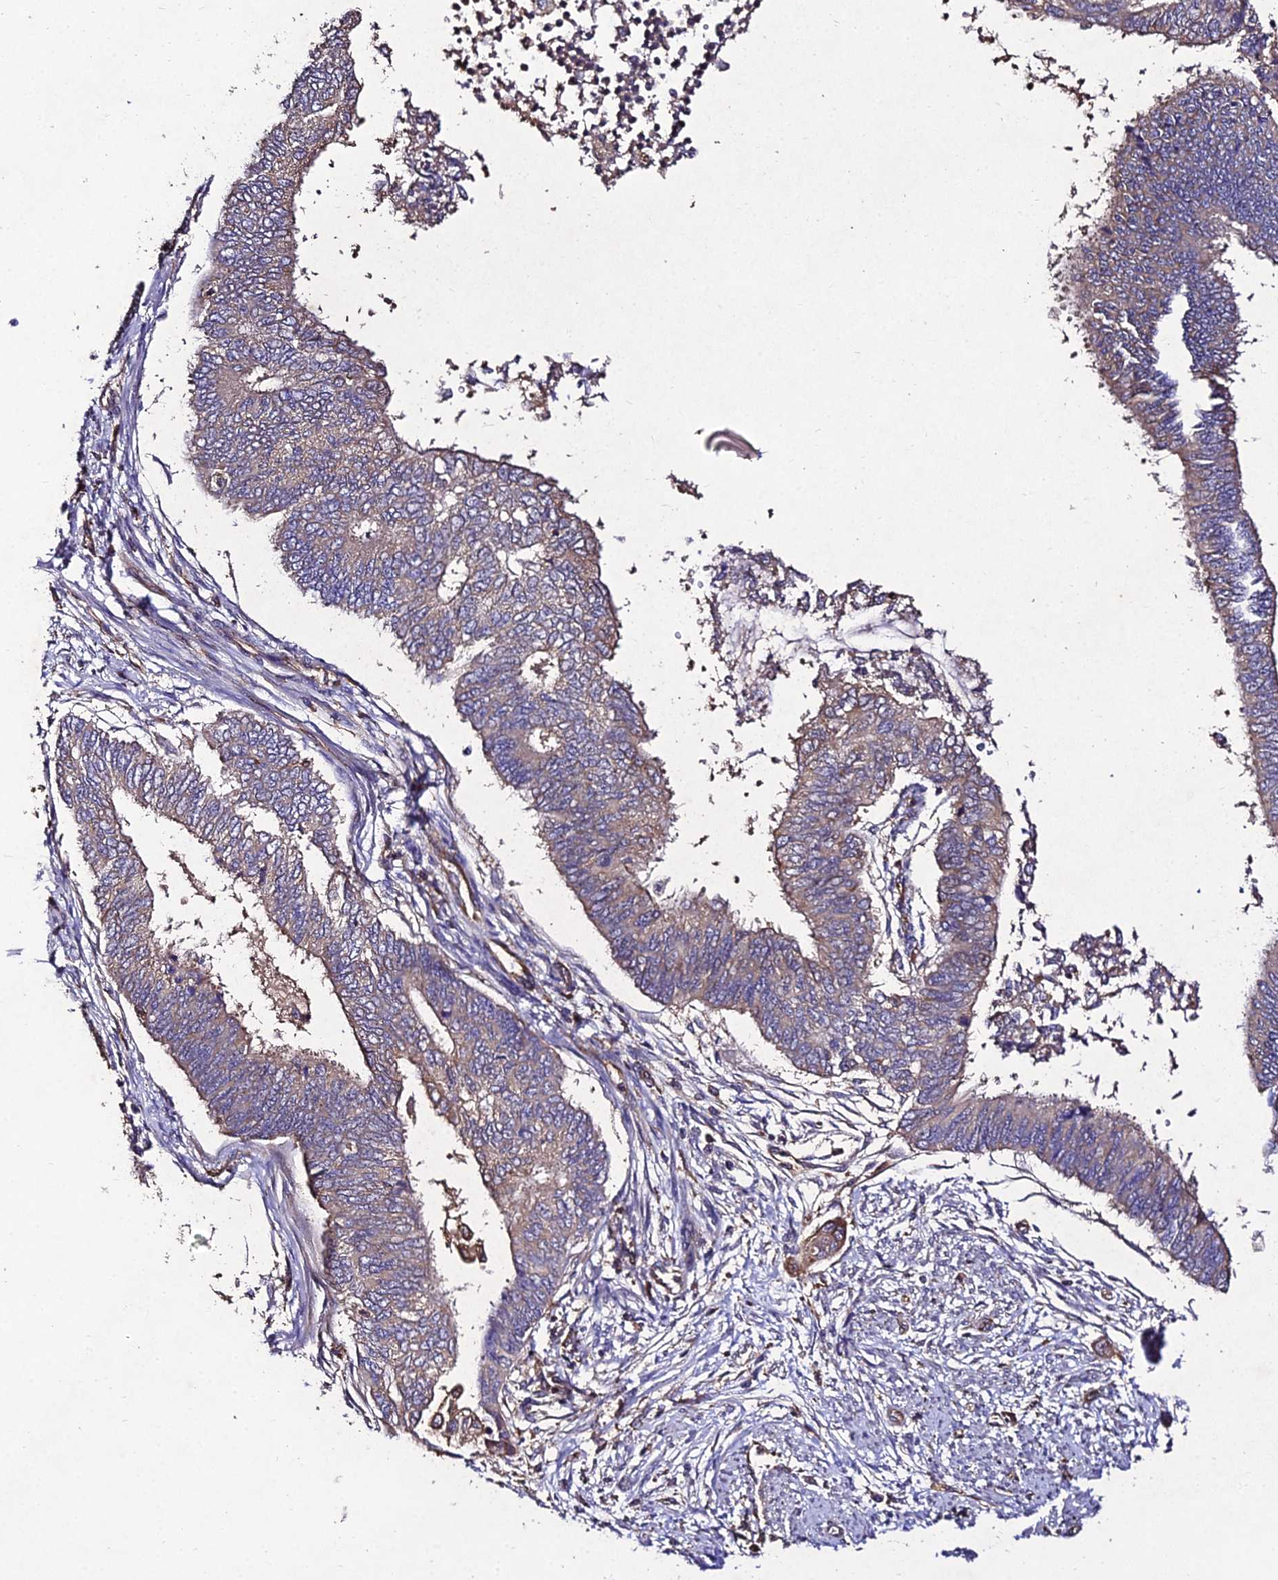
{"staining": {"intensity": "moderate", "quantity": ">75%", "location": "cytoplasmic/membranous"}, "tissue": "endometrial cancer", "cell_type": "Tumor cells", "image_type": "cancer", "snomed": [{"axis": "morphology", "description": "Adenocarcinoma, NOS"}, {"axis": "topography", "description": "Endometrium"}], "caption": "A medium amount of moderate cytoplasmic/membranous positivity is seen in about >75% of tumor cells in endometrial cancer tissue. Using DAB (brown) and hematoxylin (blue) stains, captured at high magnification using brightfield microscopy.", "gene": "AP3M2", "patient": {"sex": "female", "age": 68}}